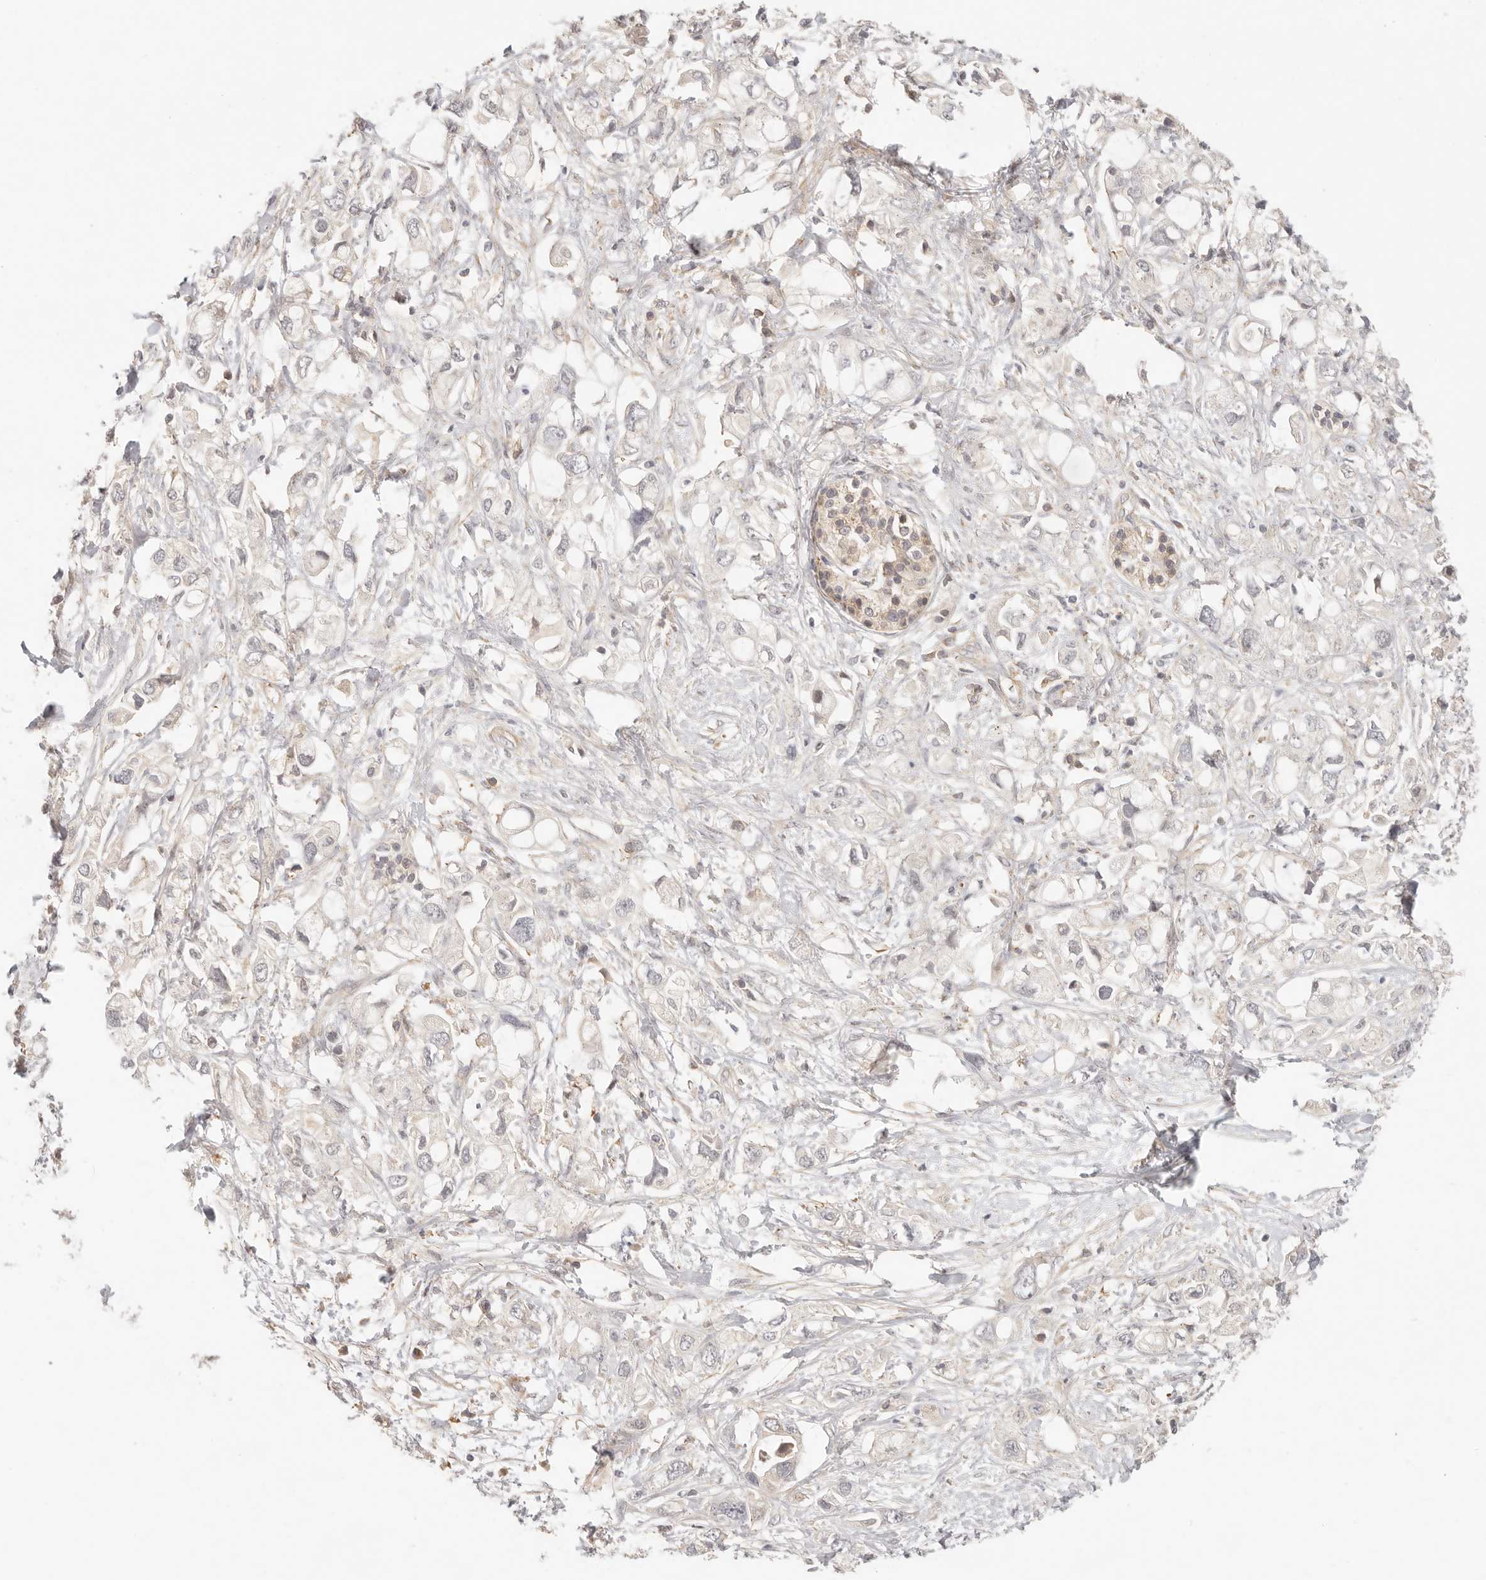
{"staining": {"intensity": "weak", "quantity": "<25%", "location": "cytoplasmic/membranous"}, "tissue": "pancreatic cancer", "cell_type": "Tumor cells", "image_type": "cancer", "snomed": [{"axis": "morphology", "description": "Adenocarcinoma, NOS"}, {"axis": "topography", "description": "Pancreas"}], "caption": "IHC of human pancreatic adenocarcinoma demonstrates no staining in tumor cells. (Brightfield microscopy of DAB IHC at high magnification).", "gene": "DTNBP1", "patient": {"sex": "female", "age": 56}}